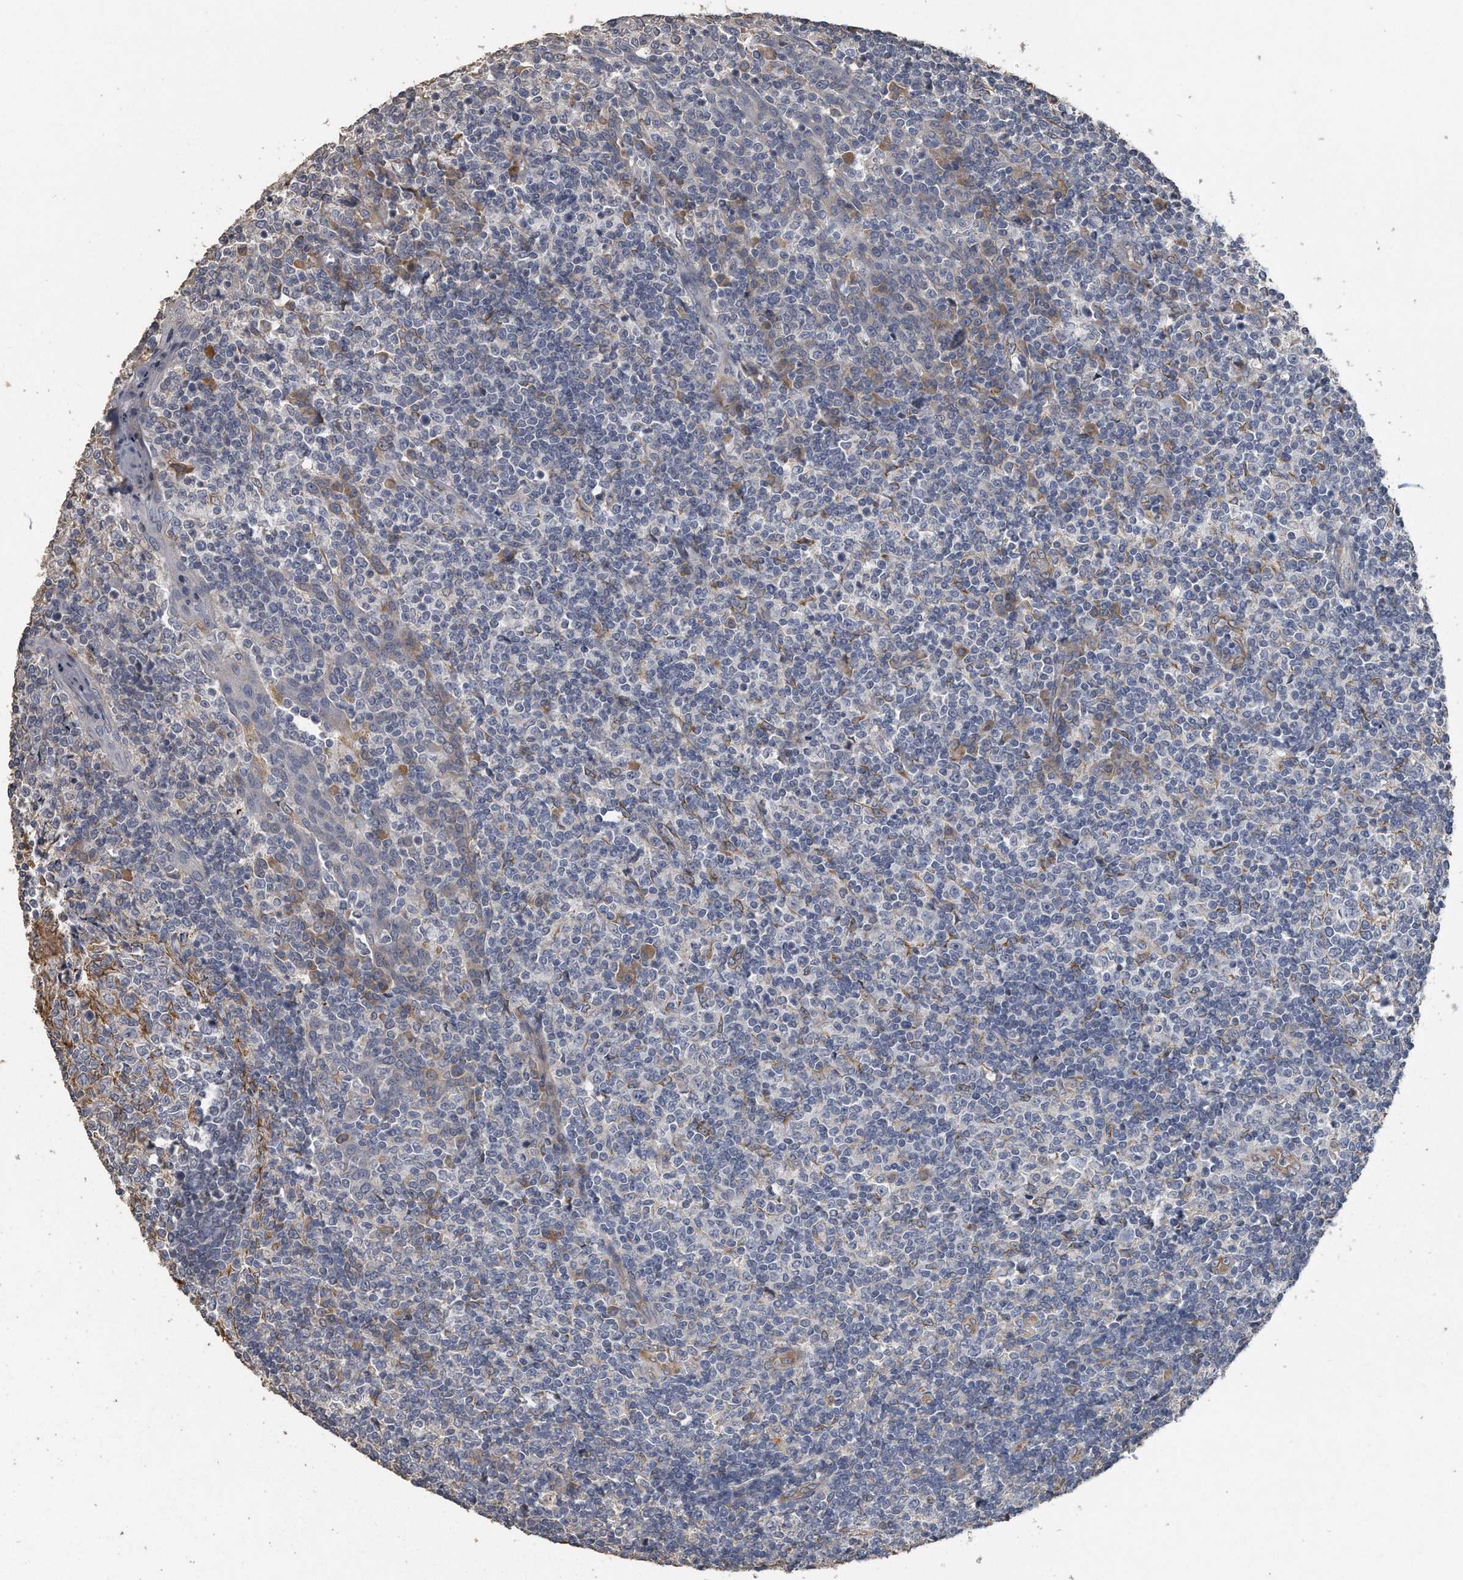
{"staining": {"intensity": "moderate", "quantity": "<25%", "location": "cytoplasmic/membranous"}, "tissue": "tonsil", "cell_type": "Germinal center cells", "image_type": "normal", "snomed": [{"axis": "morphology", "description": "Normal tissue, NOS"}, {"axis": "topography", "description": "Tonsil"}], "caption": "IHC photomicrograph of unremarkable tonsil: human tonsil stained using IHC demonstrates low levels of moderate protein expression localized specifically in the cytoplasmic/membranous of germinal center cells, appearing as a cytoplasmic/membranous brown color.", "gene": "PCLO", "patient": {"sex": "female", "age": 19}}